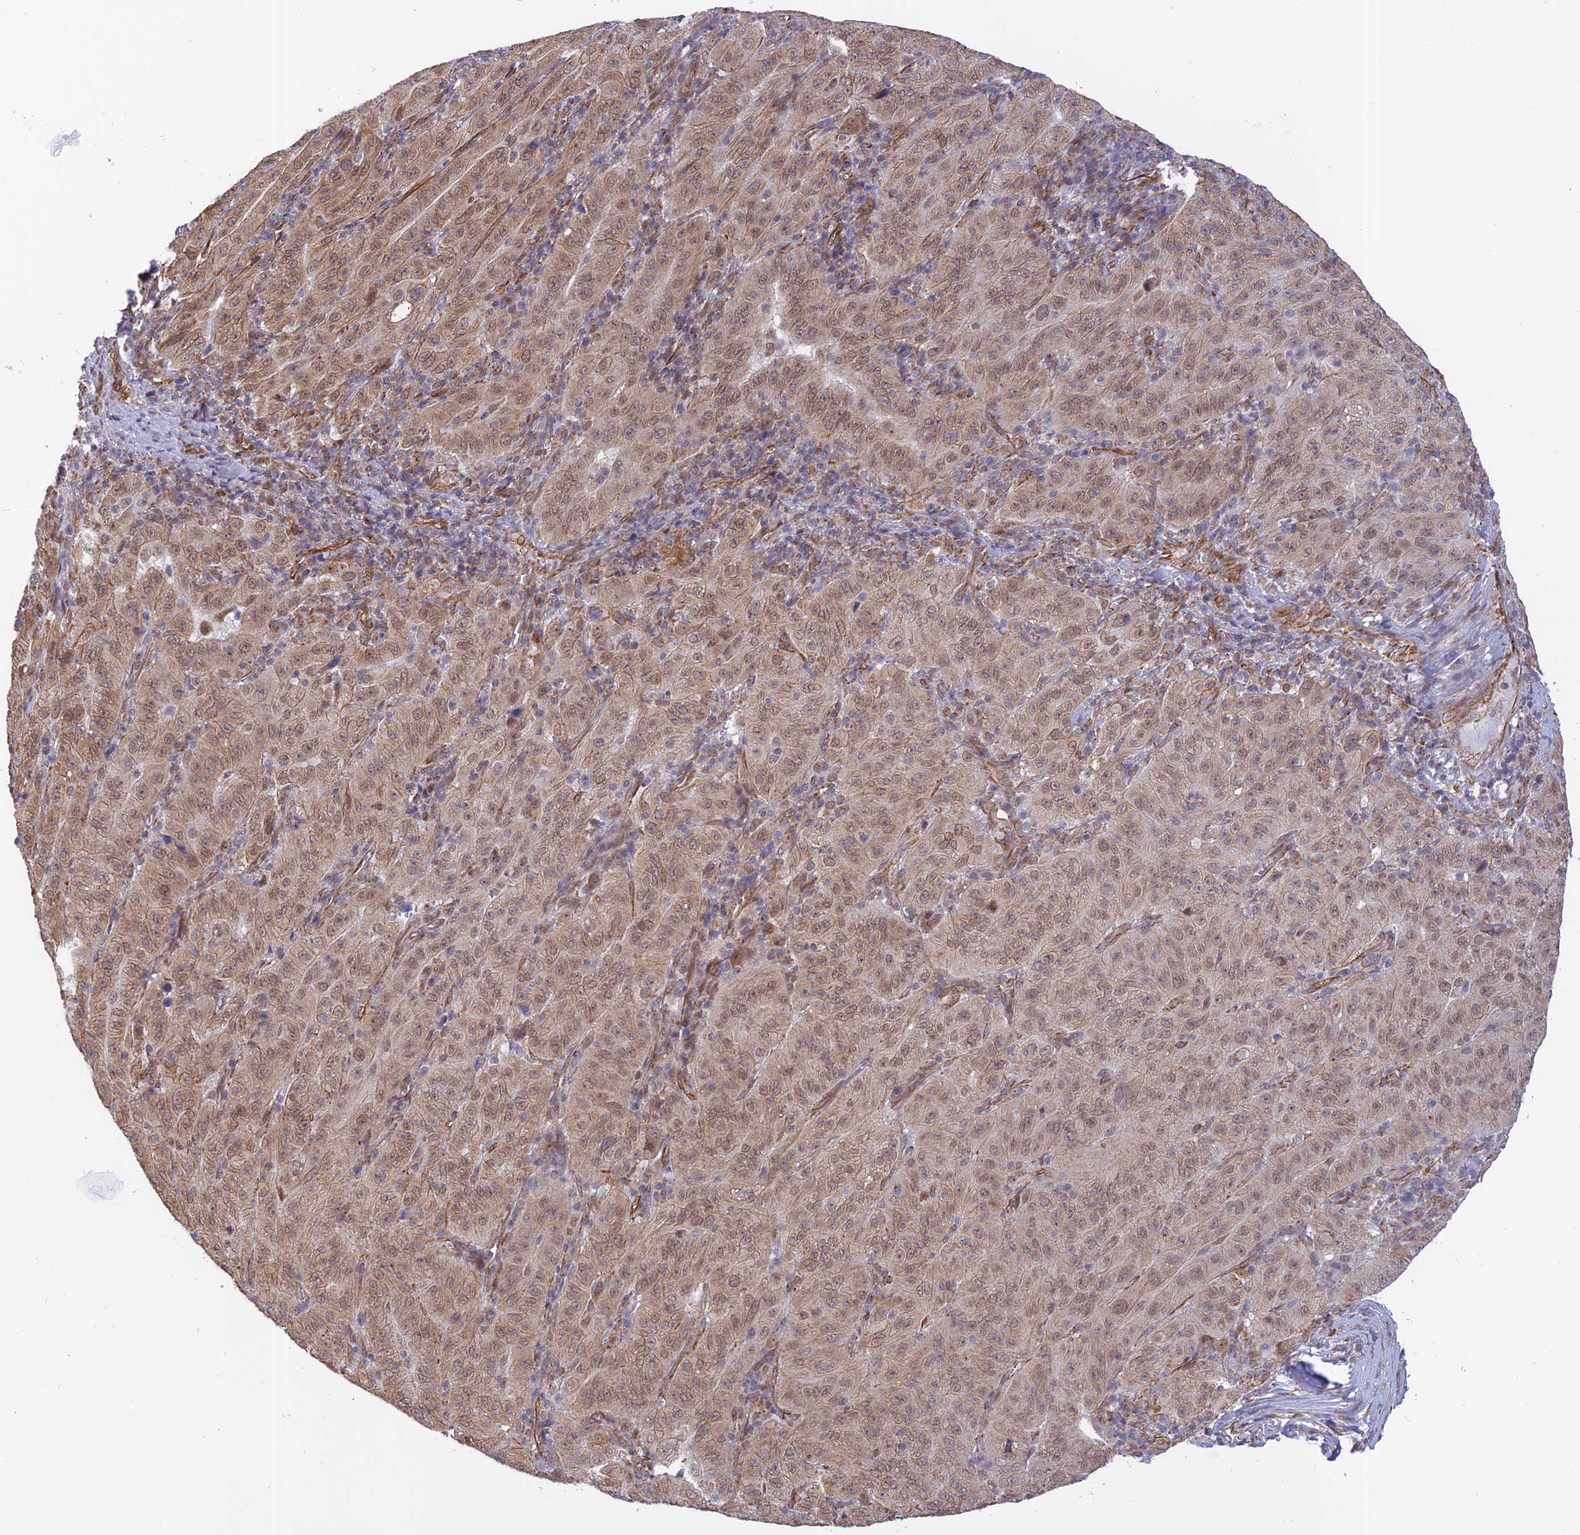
{"staining": {"intensity": "moderate", "quantity": ">75%", "location": "cytoplasmic/membranous,nuclear"}, "tissue": "pancreatic cancer", "cell_type": "Tumor cells", "image_type": "cancer", "snomed": [{"axis": "morphology", "description": "Adenocarcinoma, NOS"}, {"axis": "topography", "description": "Pancreas"}], "caption": "Immunohistochemistry (IHC) of pancreatic adenocarcinoma demonstrates medium levels of moderate cytoplasmic/membranous and nuclear staining in approximately >75% of tumor cells.", "gene": "PAGR1", "patient": {"sex": "male", "age": 63}}